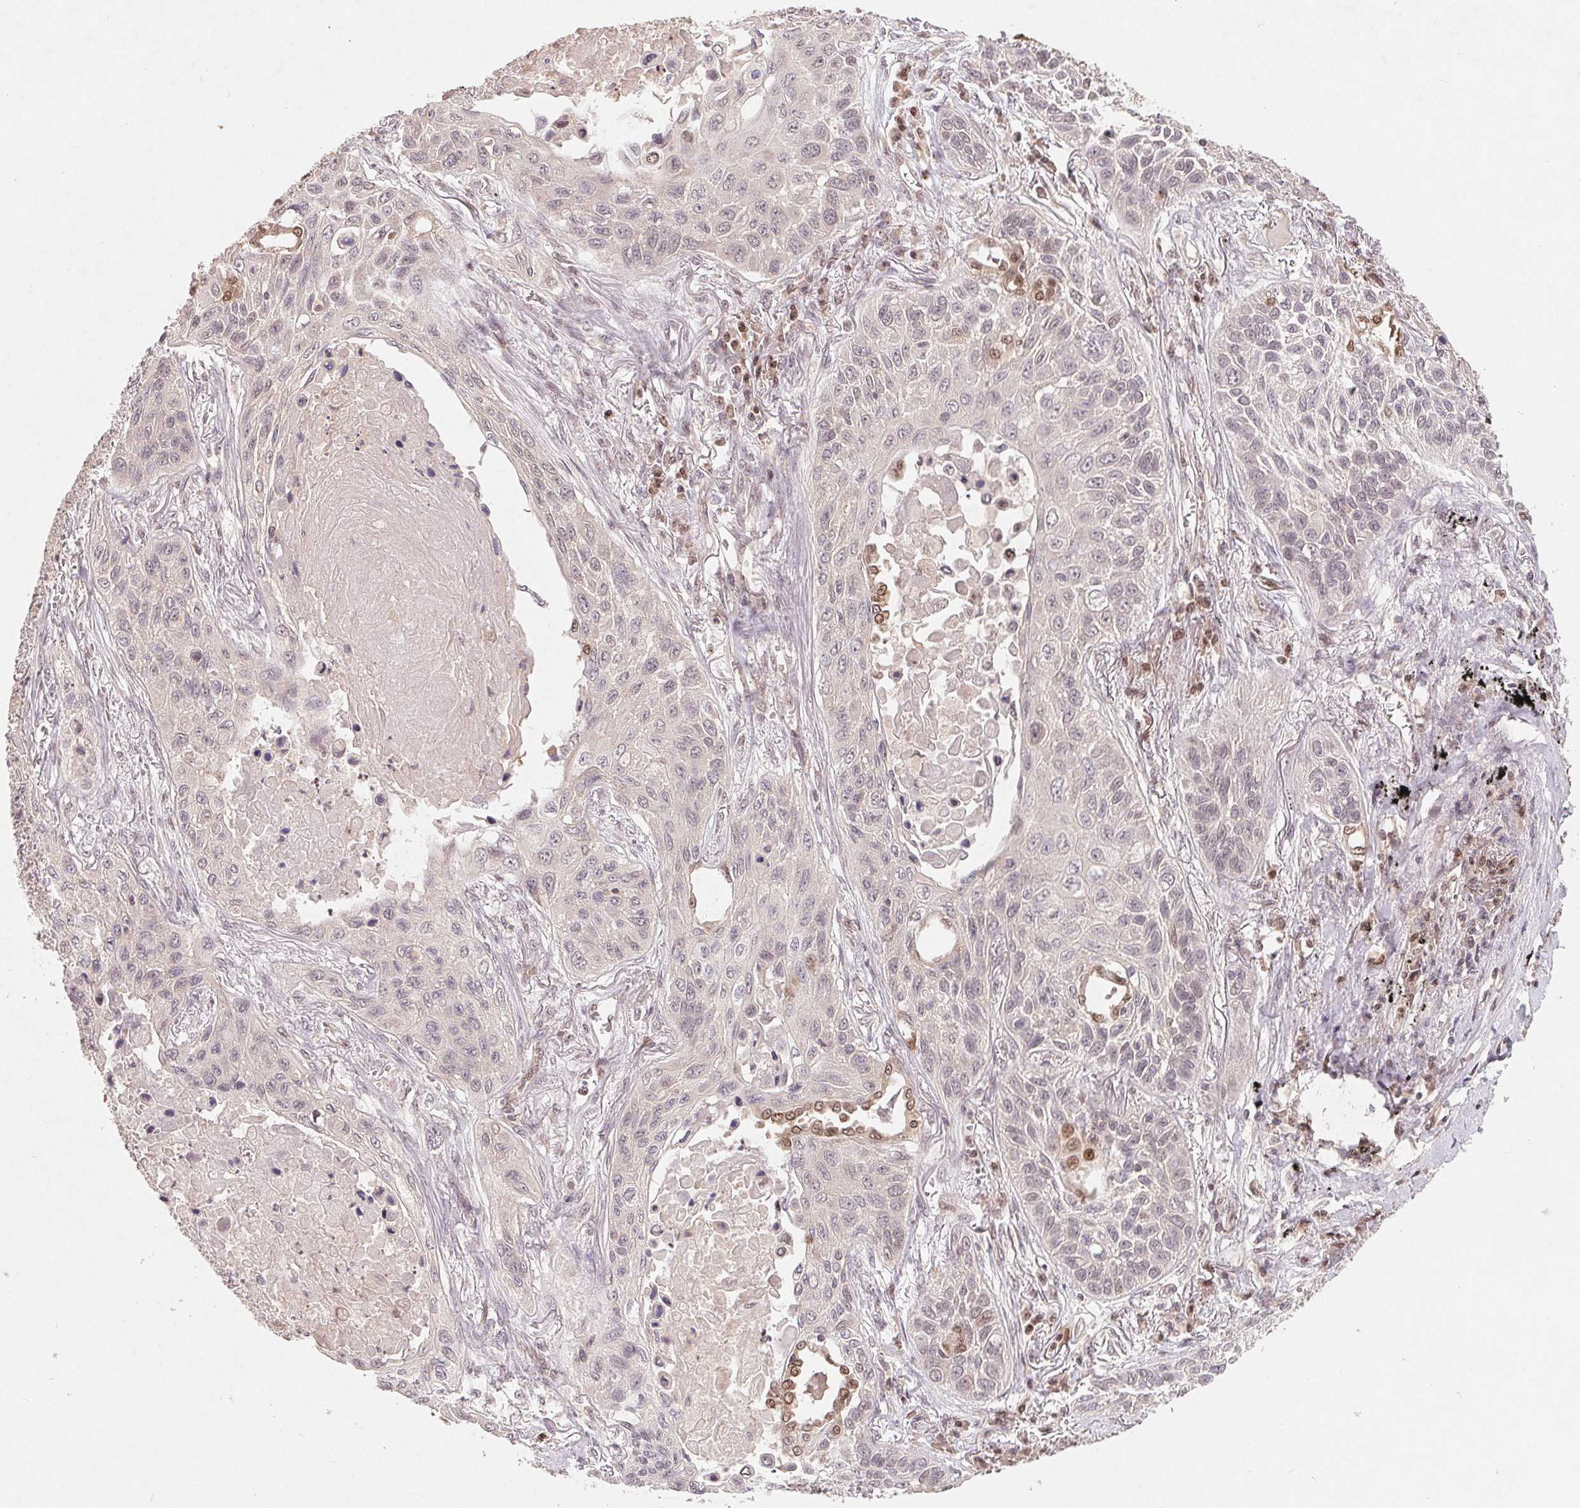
{"staining": {"intensity": "negative", "quantity": "none", "location": "none"}, "tissue": "lung cancer", "cell_type": "Tumor cells", "image_type": "cancer", "snomed": [{"axis": "morphology", "description": "Squamous cell carcinoma, NOS"}, {"axis": "topography", "description": "Lung"}], "caption": "Image shows no significant protein positivity in tumor cells of lung cancer.", "gene": "HMGN3", "patient": {"sex": "male", "age": 75}}